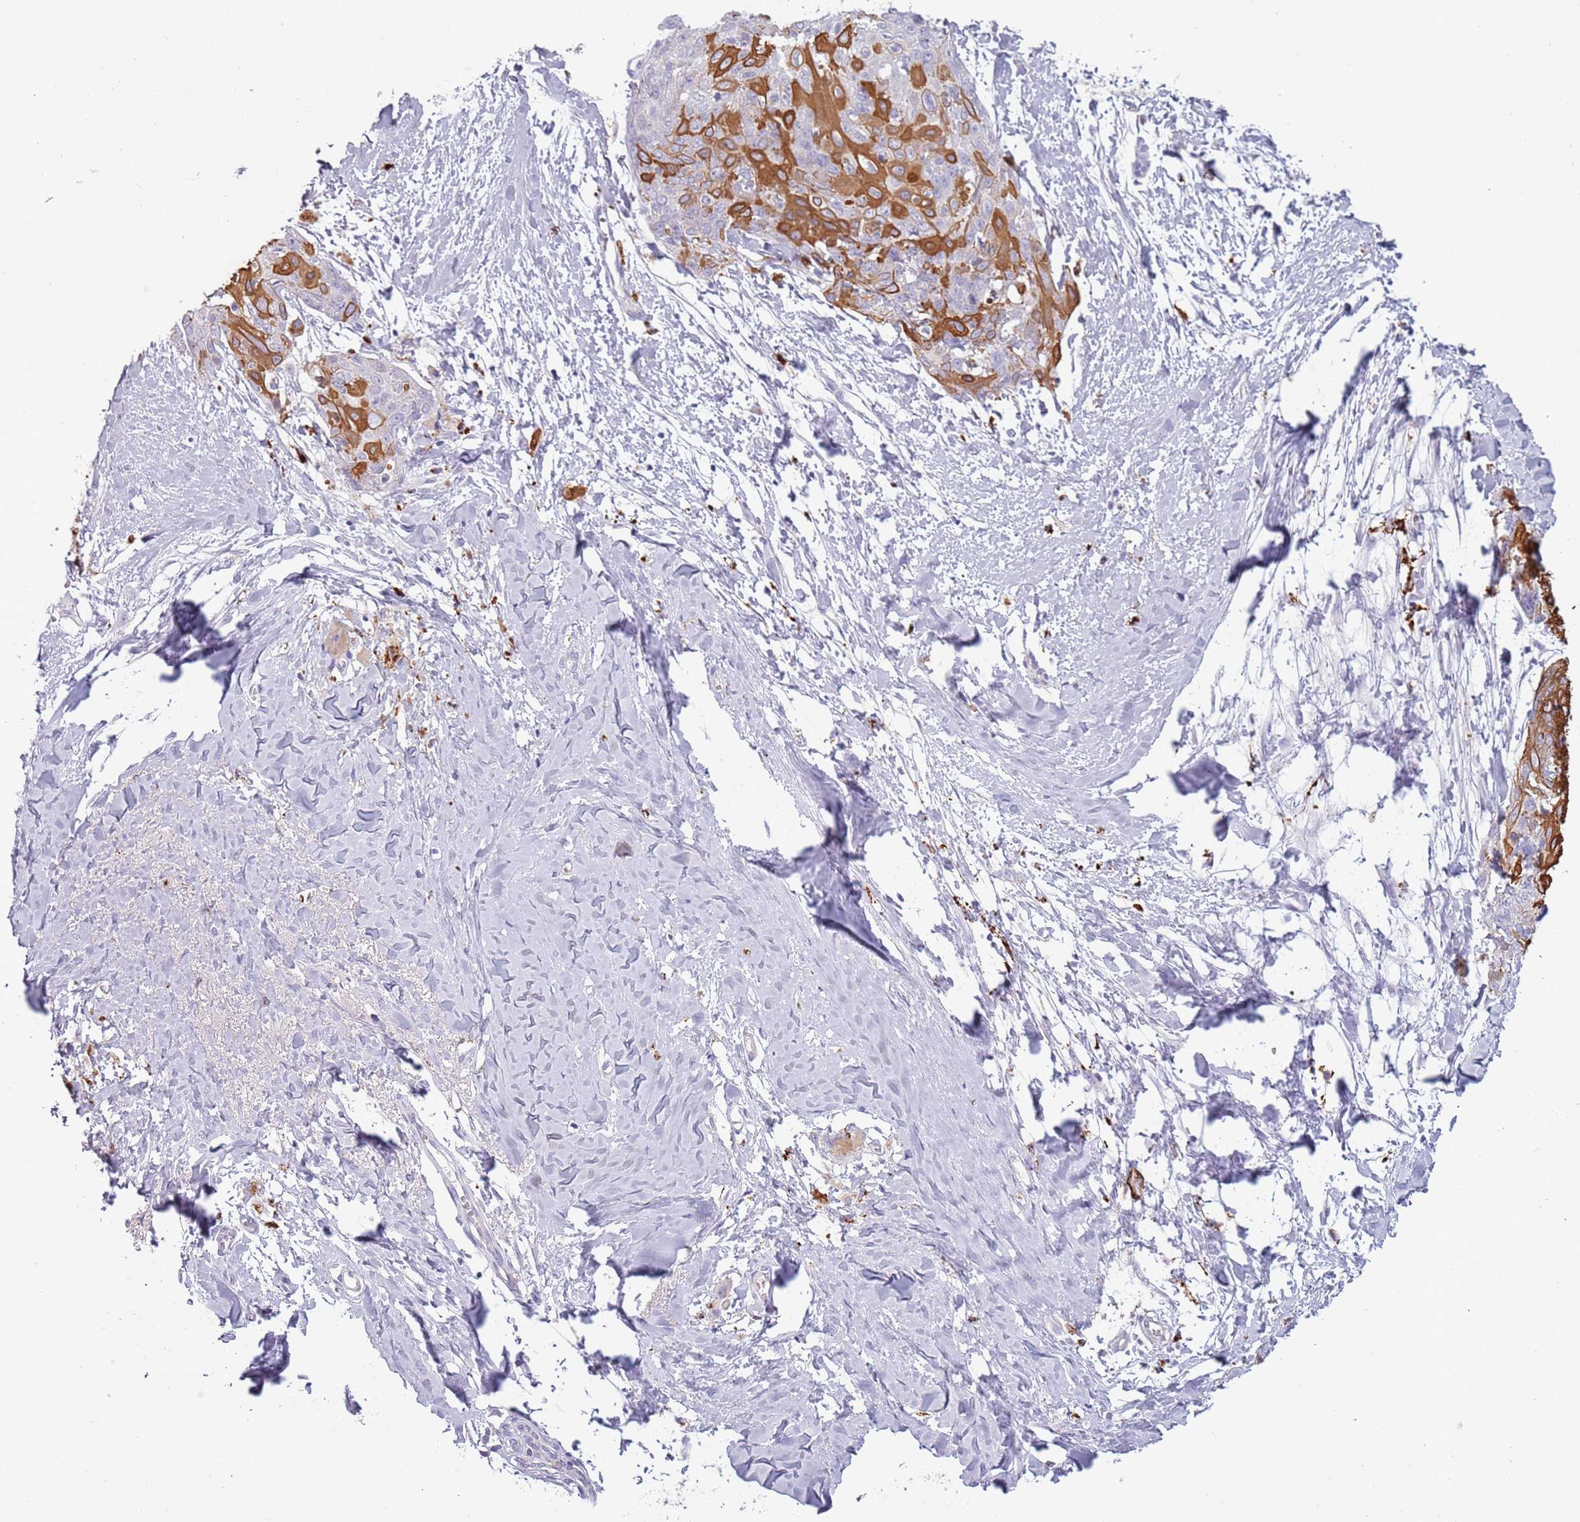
{"staining": {"intensity": "strong", "quantity": "25%-75%", "location": "cytoplasmic/membranous"}, "tissue": "skin cancer", "cell_type": "Tumor cells", "image_type": "cancer", "snomed": [{"axis": "morphology", "description": "Squamous cell carcinoma, NOS"}, {"axis": "topography", "description": "Skin"}, {"axis": "topography", "description": "Vulva"}], "caption": "The micrograph shows a brown stain indicating the presence of a protein in the cytoplasmic/membranous of tumor cells in squamous cell carcinoma (skin). Immunohistochemistry stains the protein in brown and the nuclei are stained blue.", "gene": "NWD2", "patient": {"sex": "female", "age": 85}}